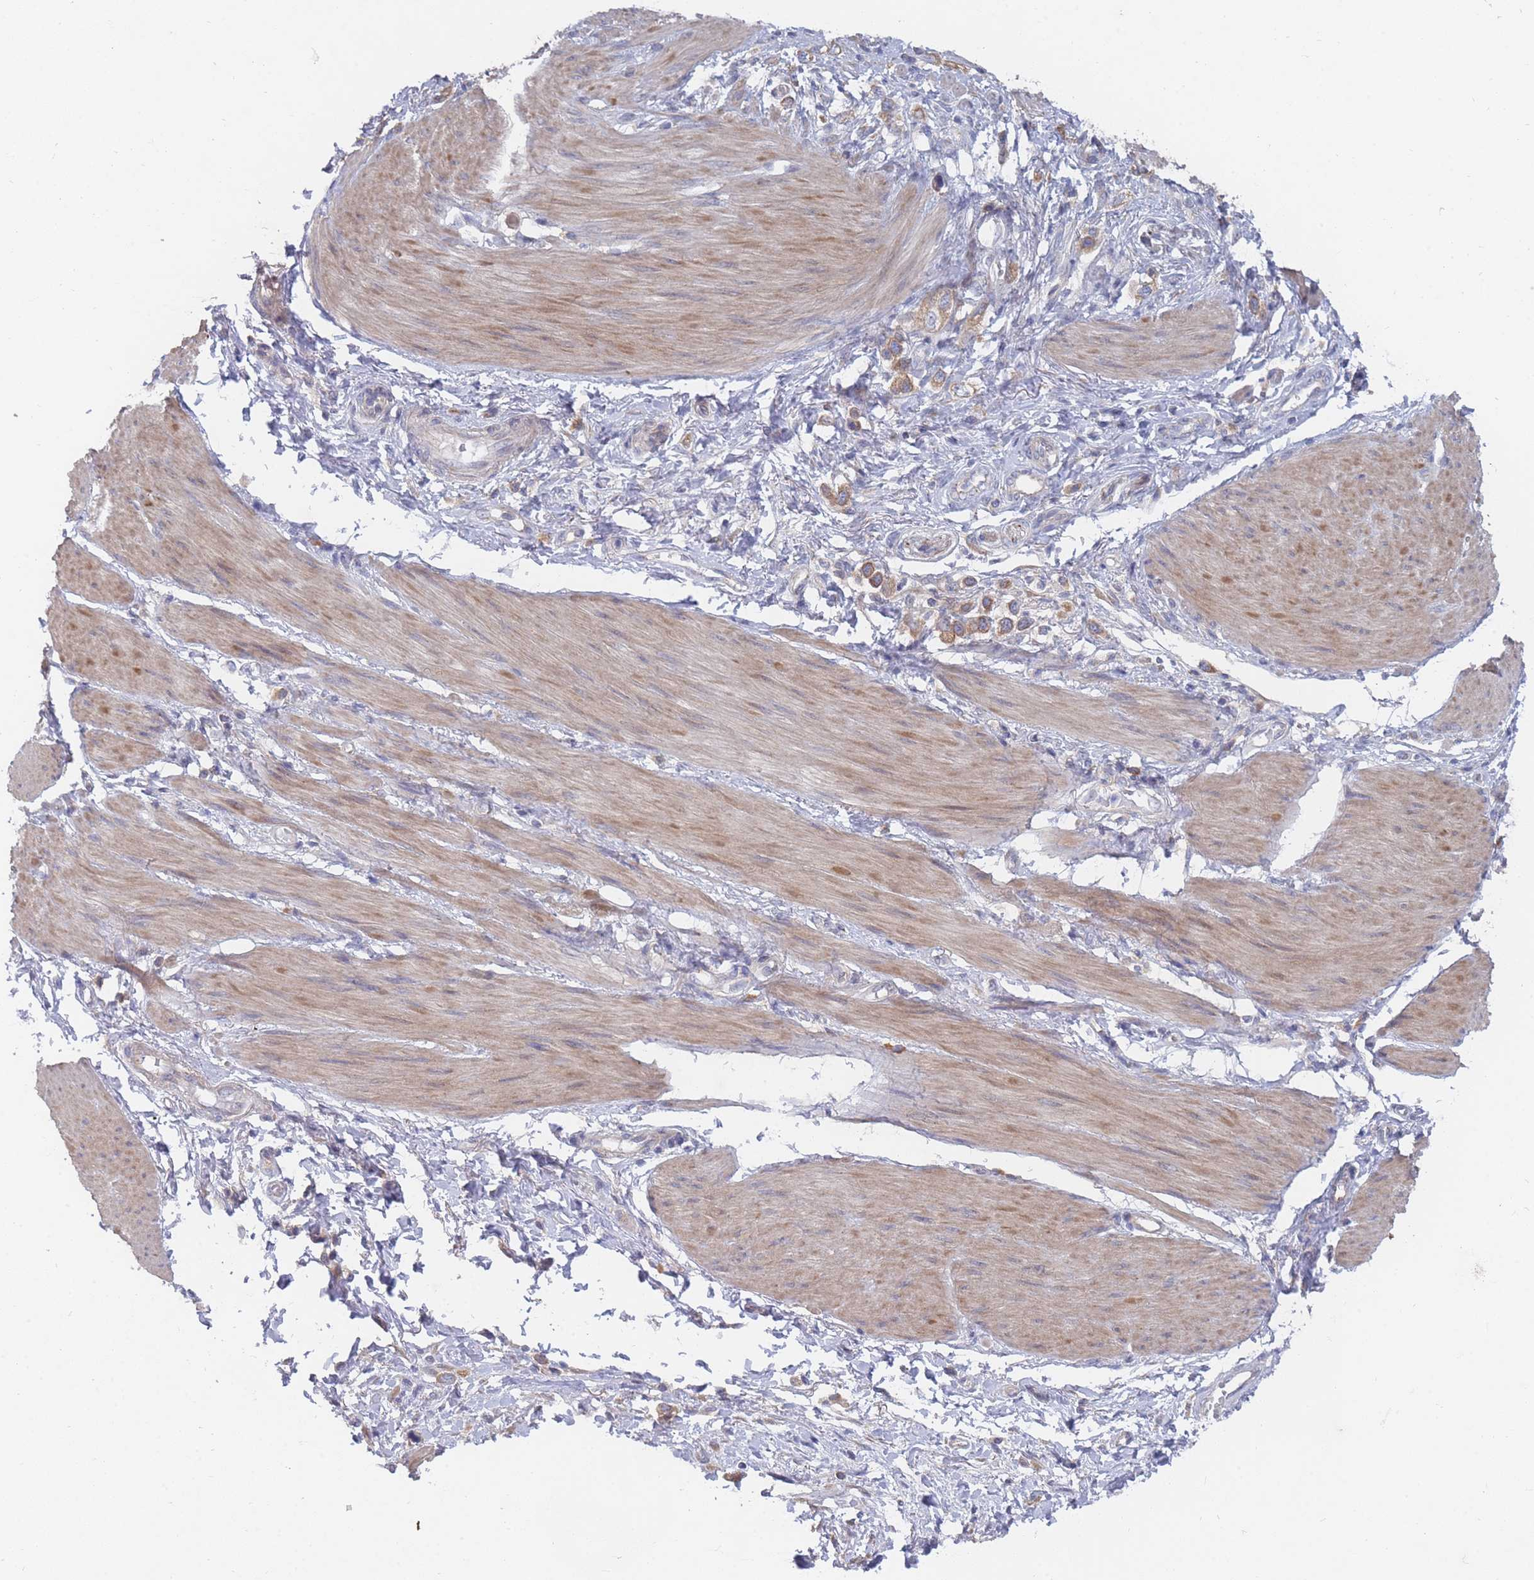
{"staining": {"intensity": "moderate", "quantity": "<25%", "location": "cytoplasmic/membranous"}, "tissue": "stomach cancer", "cell_type": "Tumor cells", "image_type": "cancer", "snomed": [{"axis": "morphology", "description": "Adenocarcinoma, NOS"}, {"axis": "topography", "description": "Stomach"}], "caption": "High-power microscopy captured an IHC histopathology image of stomach cancer (adenocarcinoma), revealing moderate cytoplasmic/membranous staining in about <25% of tumor cells.", "gene": "SLC35F5", "patient": {"sex": "female", "age": 65}}